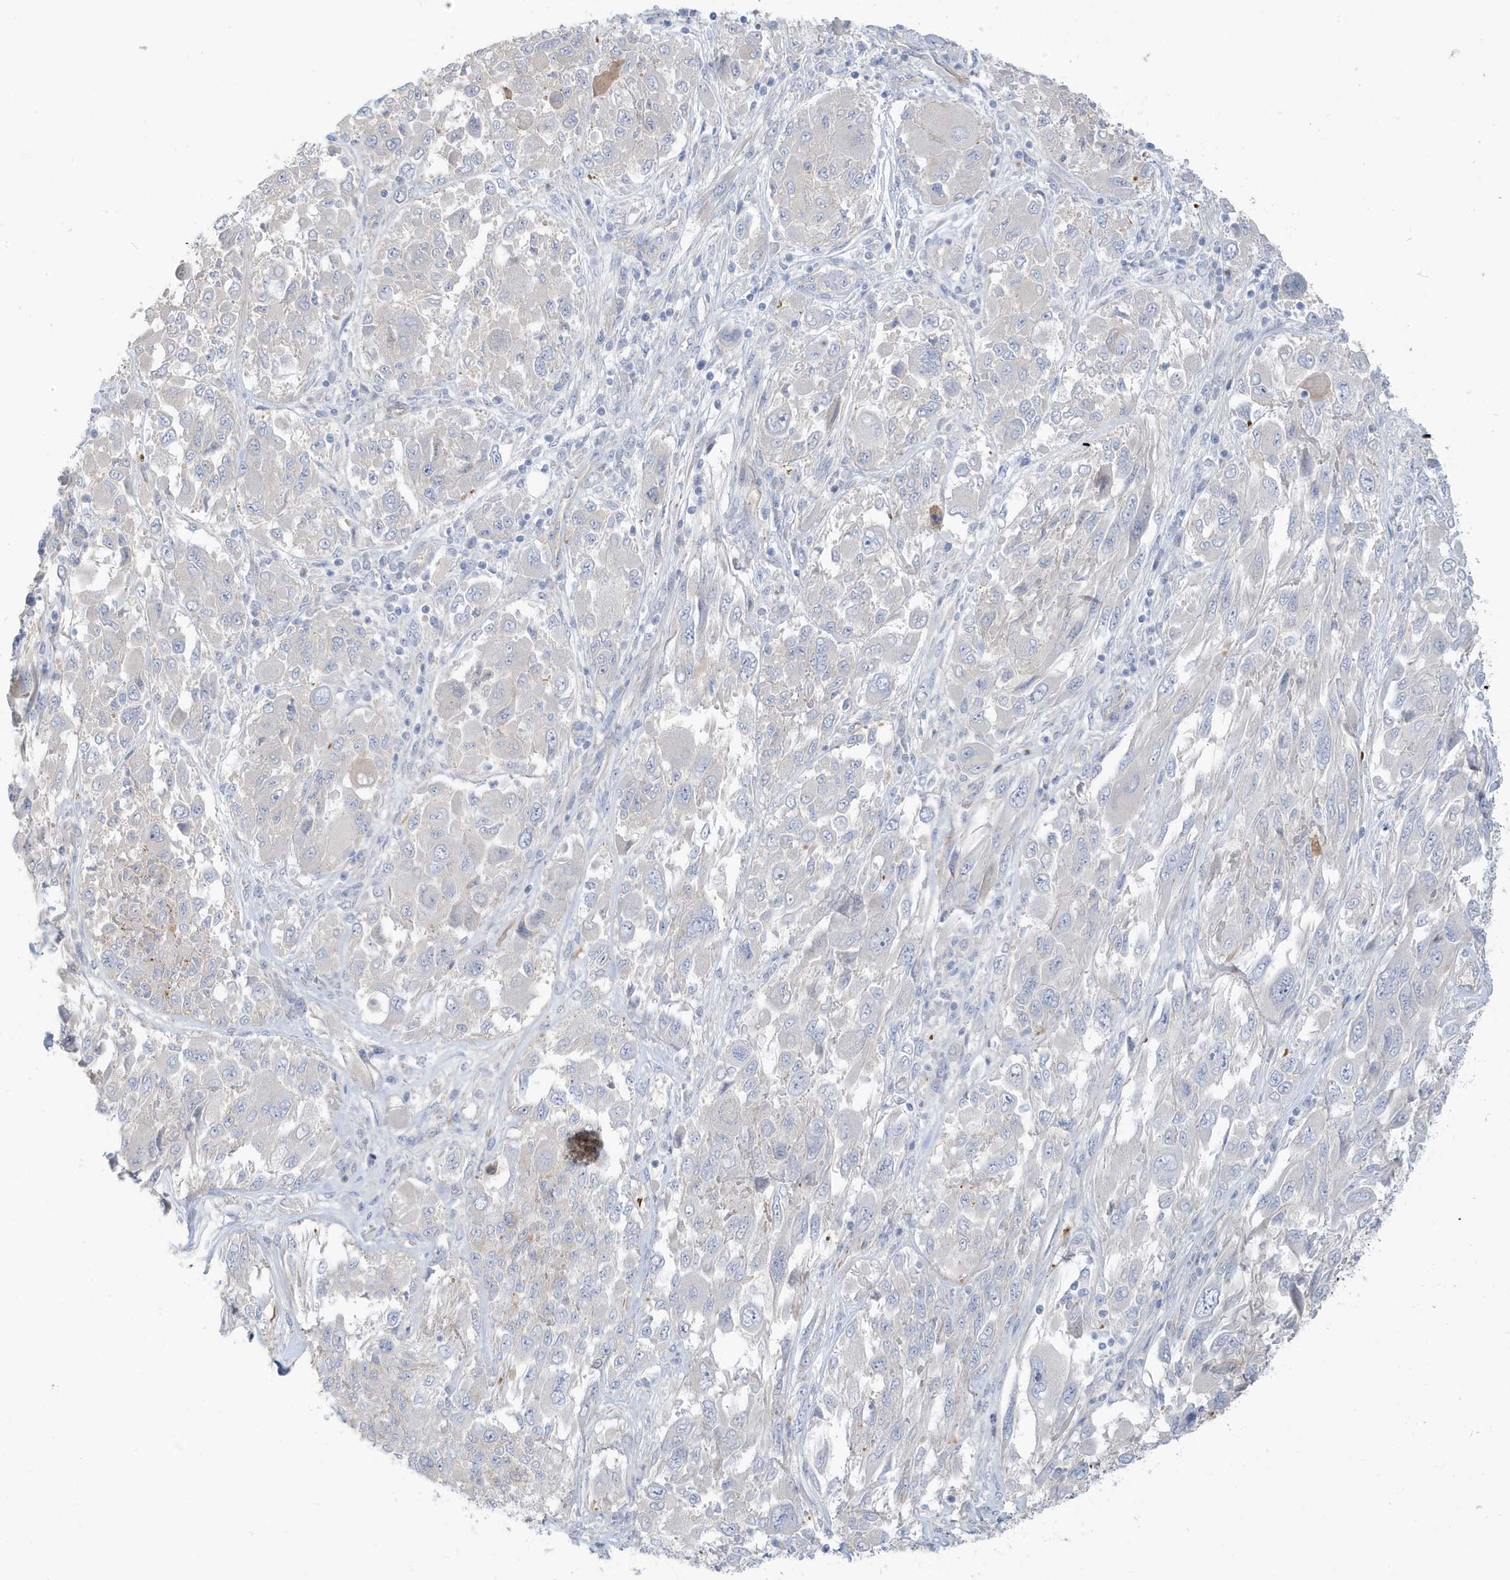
{"staining": {"intensity": "negative", "quantity": "none", "location": "none"}, "tissue": "melanoma", "cell_type": "Tumor cells", "image_type": "cancer", "snomed": [{"axis": "morphology", "description": "Malignant melanoma, NOS"}, {"axis": "topography", "description": "Skin"}], "caption": "Tumor cells are negative for protein expression in human melanoma.", "gene": "ATP13A5", "patient": {"sex": "female", "age": 91}}